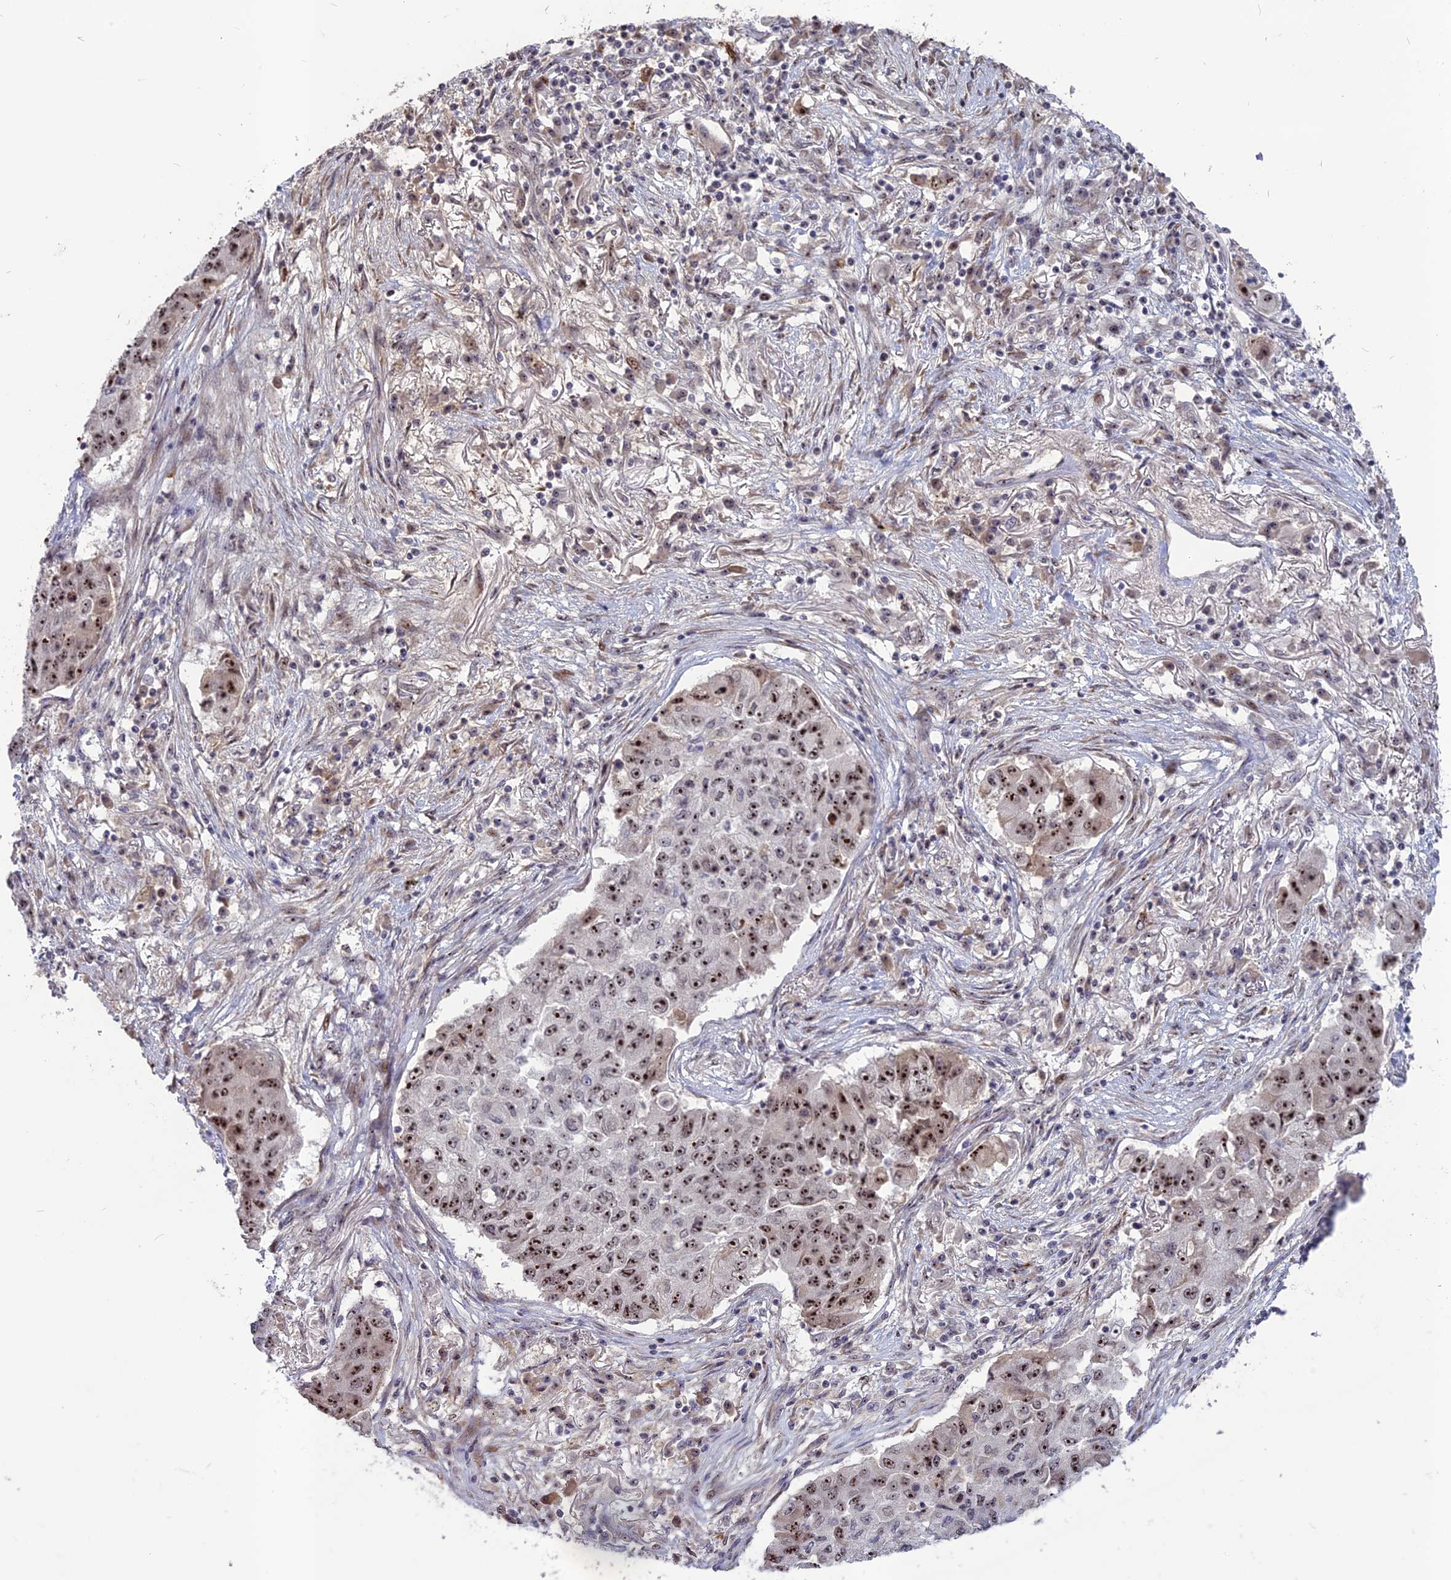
{"staining": {"intensity": "strong", "quantity": ">75%", "location": "nuclear"}, "tissue": "lung cancer", "cell_type": "Tumor cells", "image_type": "cancer", "snomed": [{"axis": "morphology", "description": "Squamous cell carcinoma, NOS"}, {"axis": "topography", "description": "Lung"}], "caption": "Tumor cells display strong nuclear expression in about >75% of cells in lung cancer.", "gene": "FAM131A", "patient": {"sex": "male", "age": 74}}